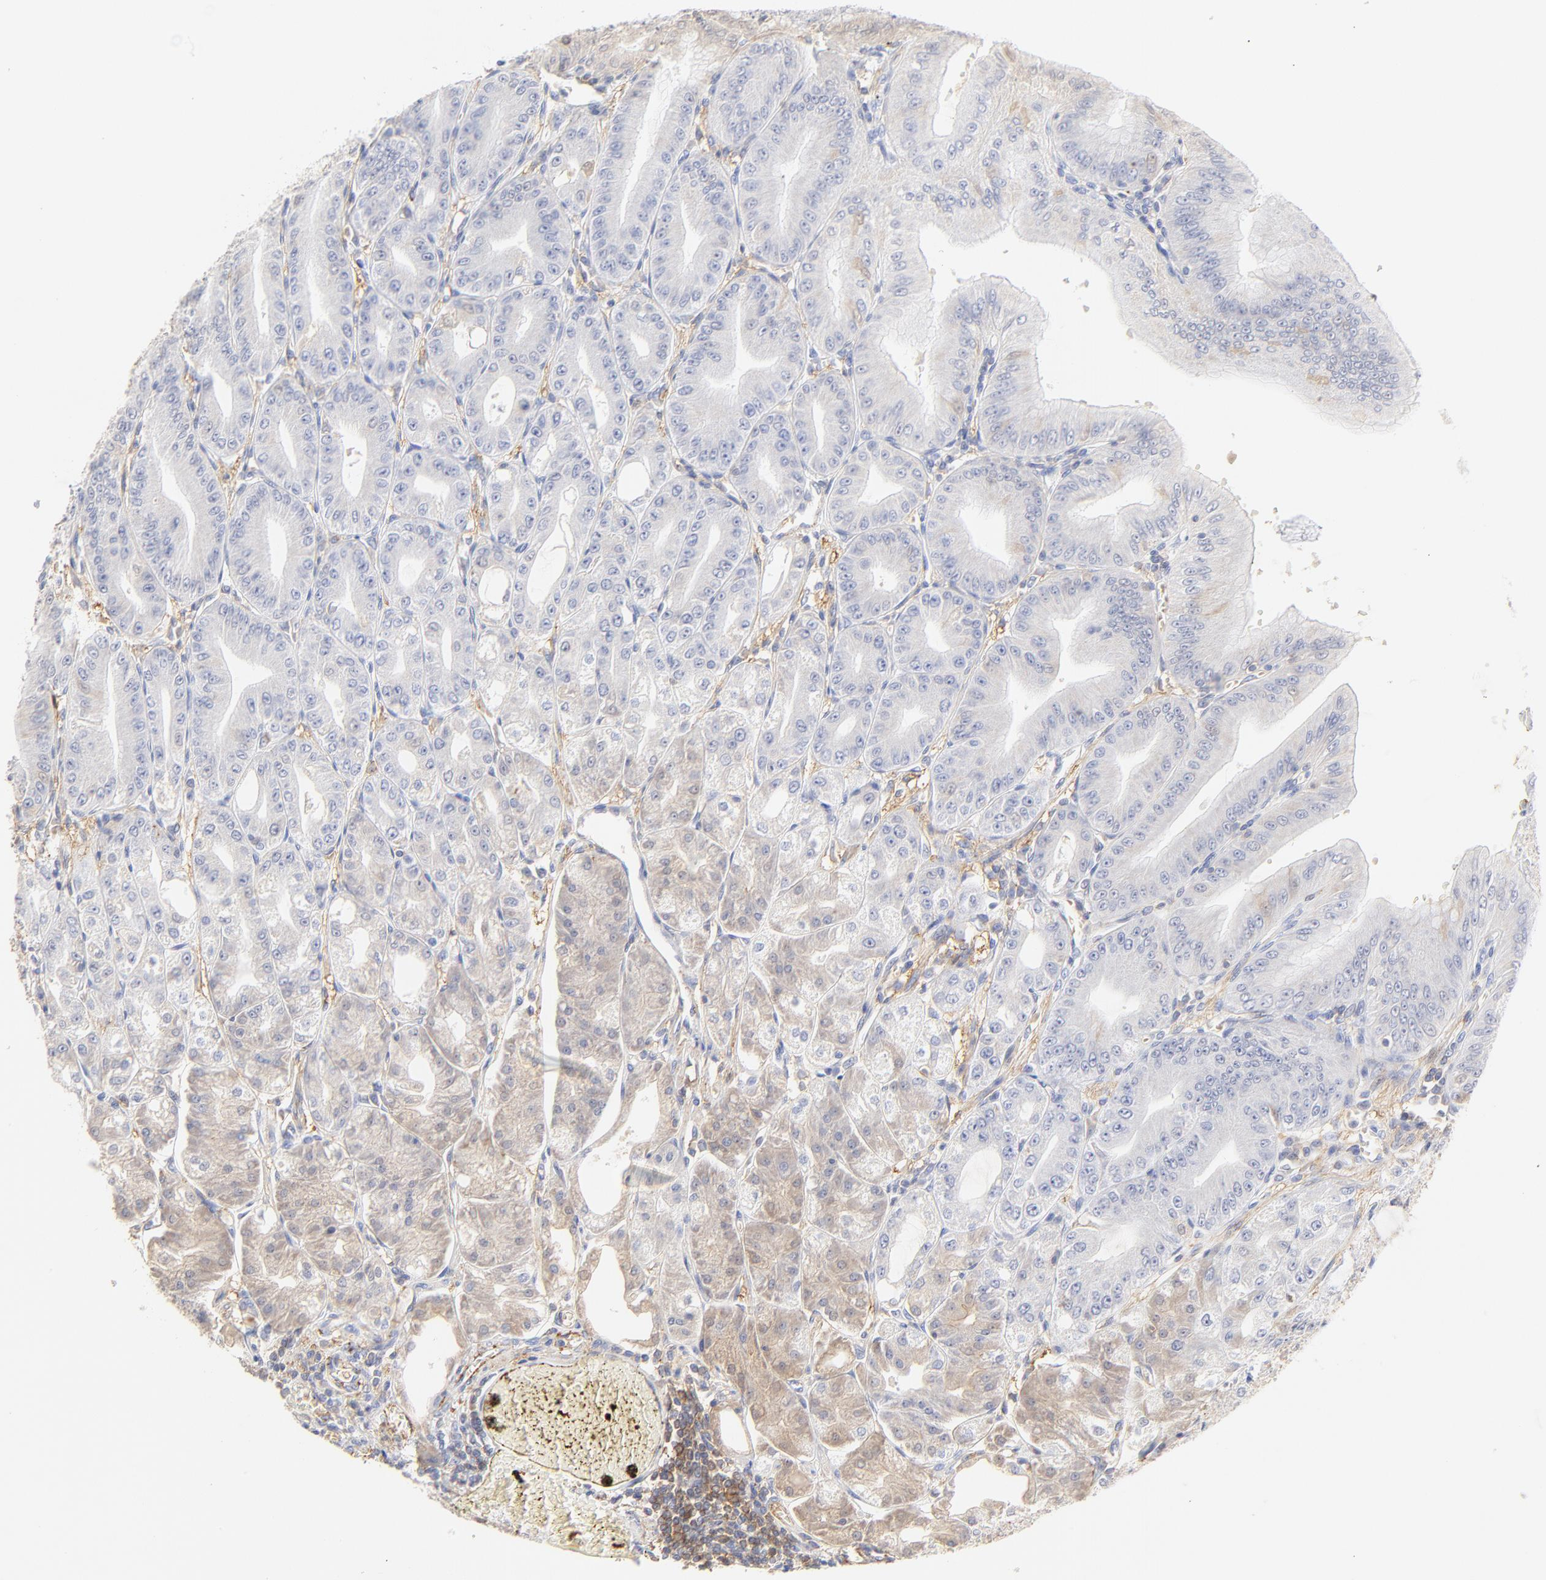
{"staining": {"intensity": "moderate", "quantity": "25%-75%", "location": "cytoplasmic/membranous"}, "tissue": "stomach", "cell_type": "Glandular cells", "image_type": "normal", "snomed": [{"axis": "morphology", "description": "Normal tissue, NOS"}, {"axis": "topography", "description": "Stomach, lower"}], "caption": "Protein analysis of unremarkable stomach exhibits moderate cytoplasmic/membranous expression in approximately 25%-75% of glandular cells. (IHC, brightfield microscopy, high magnification).", "gene": "MDGA2", "patient": {"sex": "male", "age": 71}}